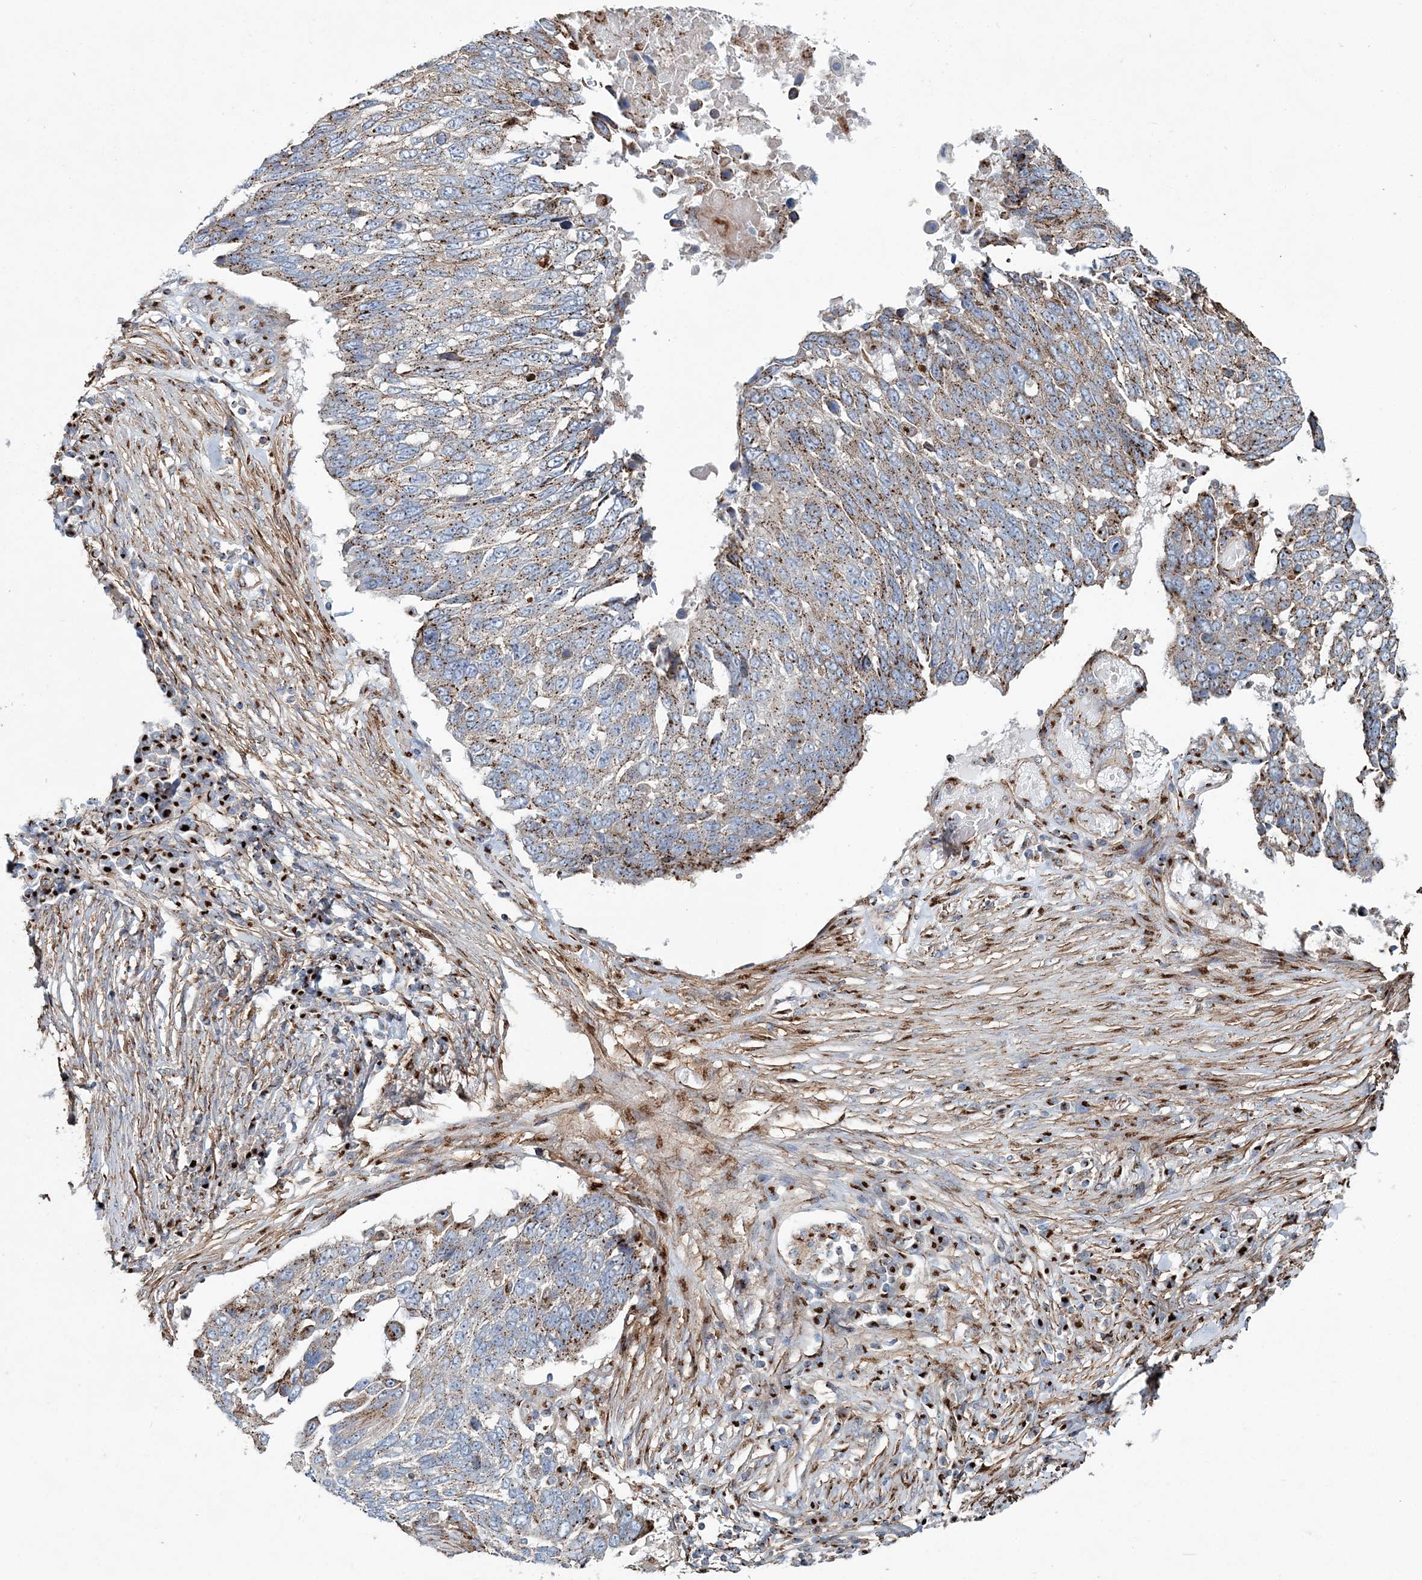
{"staining": {"intensity": "moderate", "quantity": ">75%", "location": "cytoplasmic/membranous"}, "tissue": "lung cancer", "cell_type": "Tumor cells", "image_type": "cancer", "snomed": [{"axis": "morphology", "description": "Squamous cell carcinoma, NOS"}, {"axis": "topography", "description": "Lung"}], "caption": "This micrograph reveals lung squamous cell carcinoma stained with immunohistochemistry to label a protein in brown. The cytoplasmic/membranous of tumor cells show moderate positivity for the protein. Nuclei are counter-stained blue.", "gene": "MAN1A2", "patient": {"sex": "male", "age": 66}}